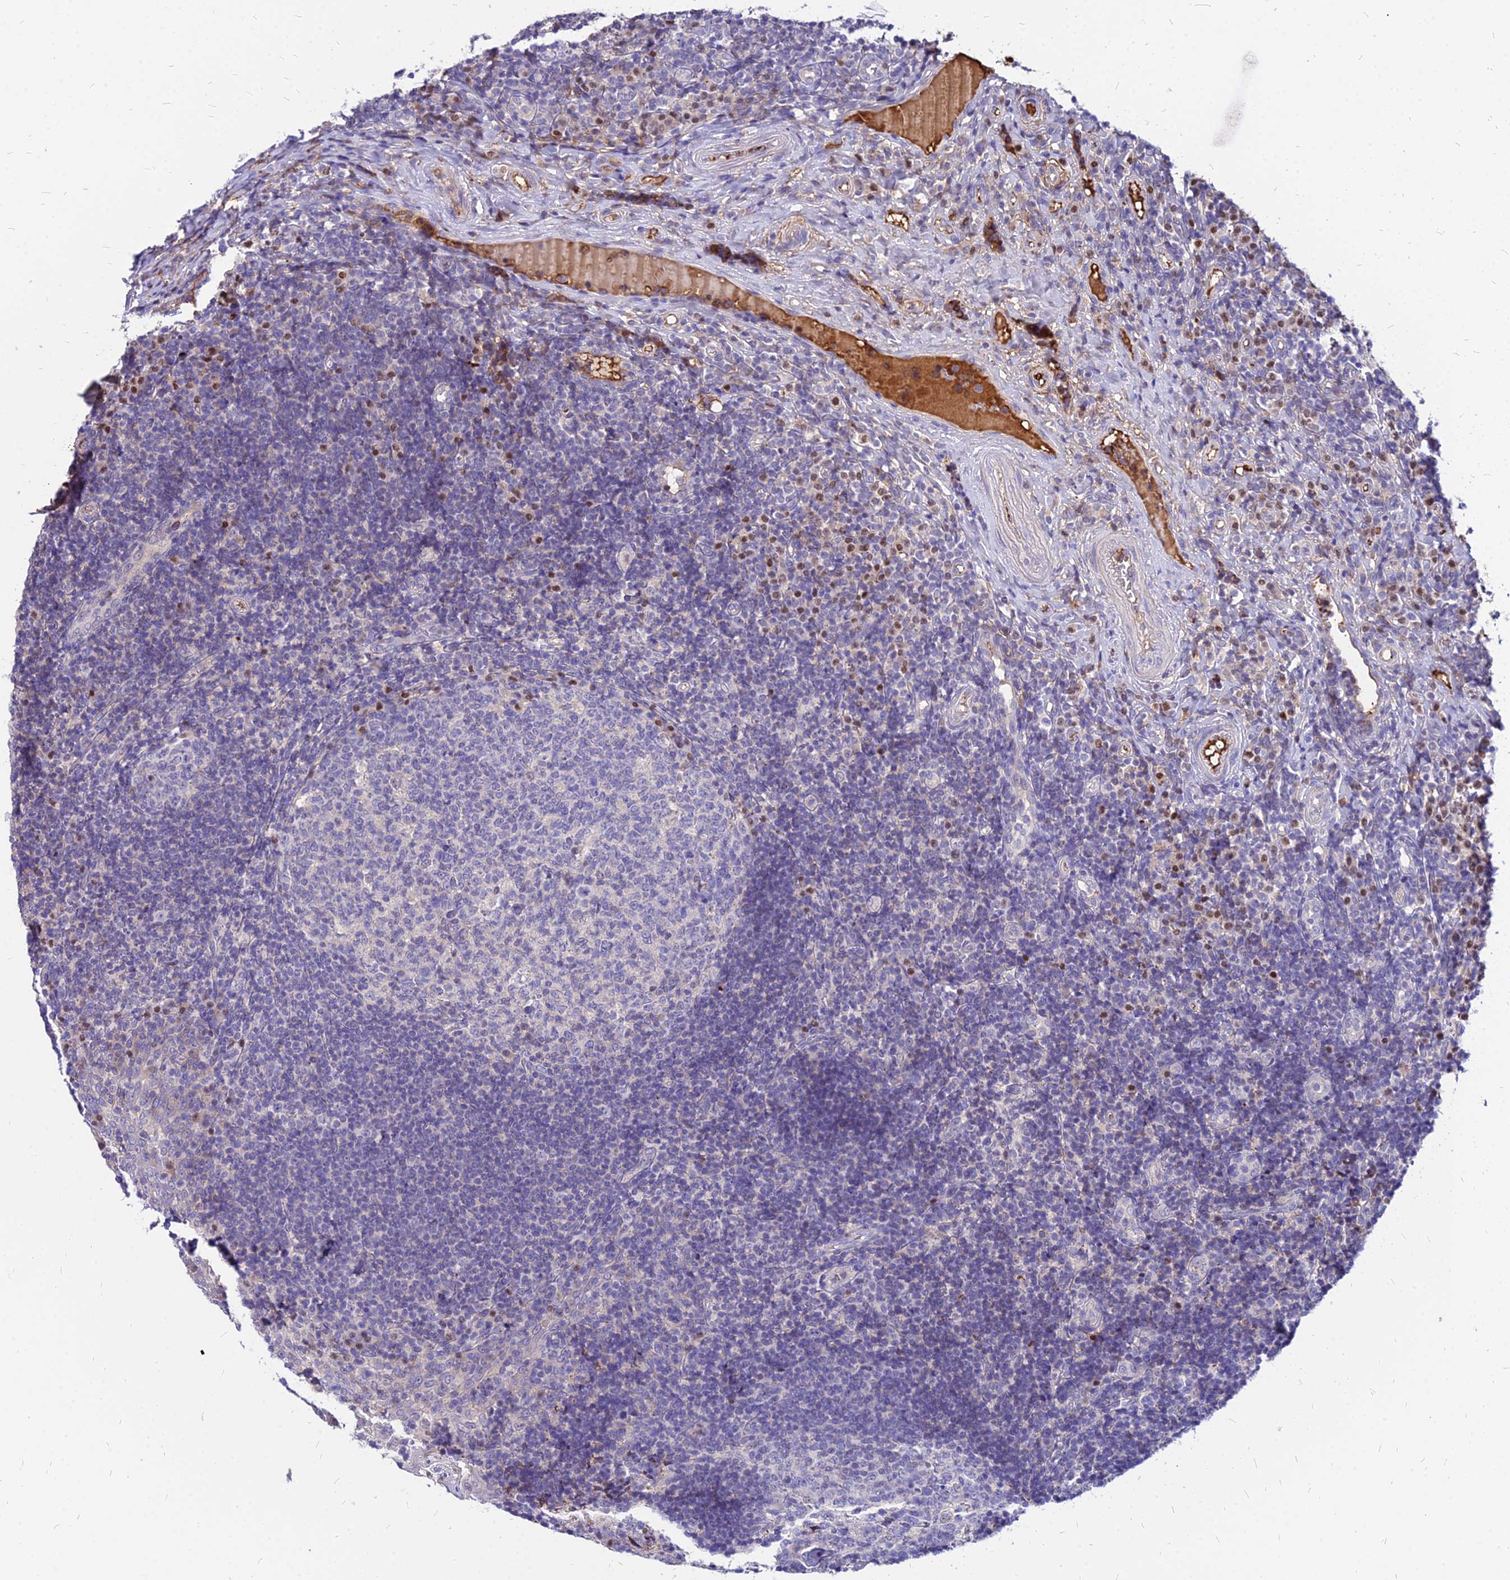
{"staining": {"intensity": "negative", "quantity": "none", "location": "none"}, "tissue": "tonsil", "cell_type": "Germinal center cells", "image_type": "normal", "snomed": [{"axis": "morphology", "description": "Normal tissue, NOS"}, {"axis": "topography", "description": "Tonsil"}], "caption": "Immunohistochemical staining of benign human tonsil displays no significant positivity in germinal center cells.", "gene": "ACSM6", "patient": {"sex": "female", "age": 40}}